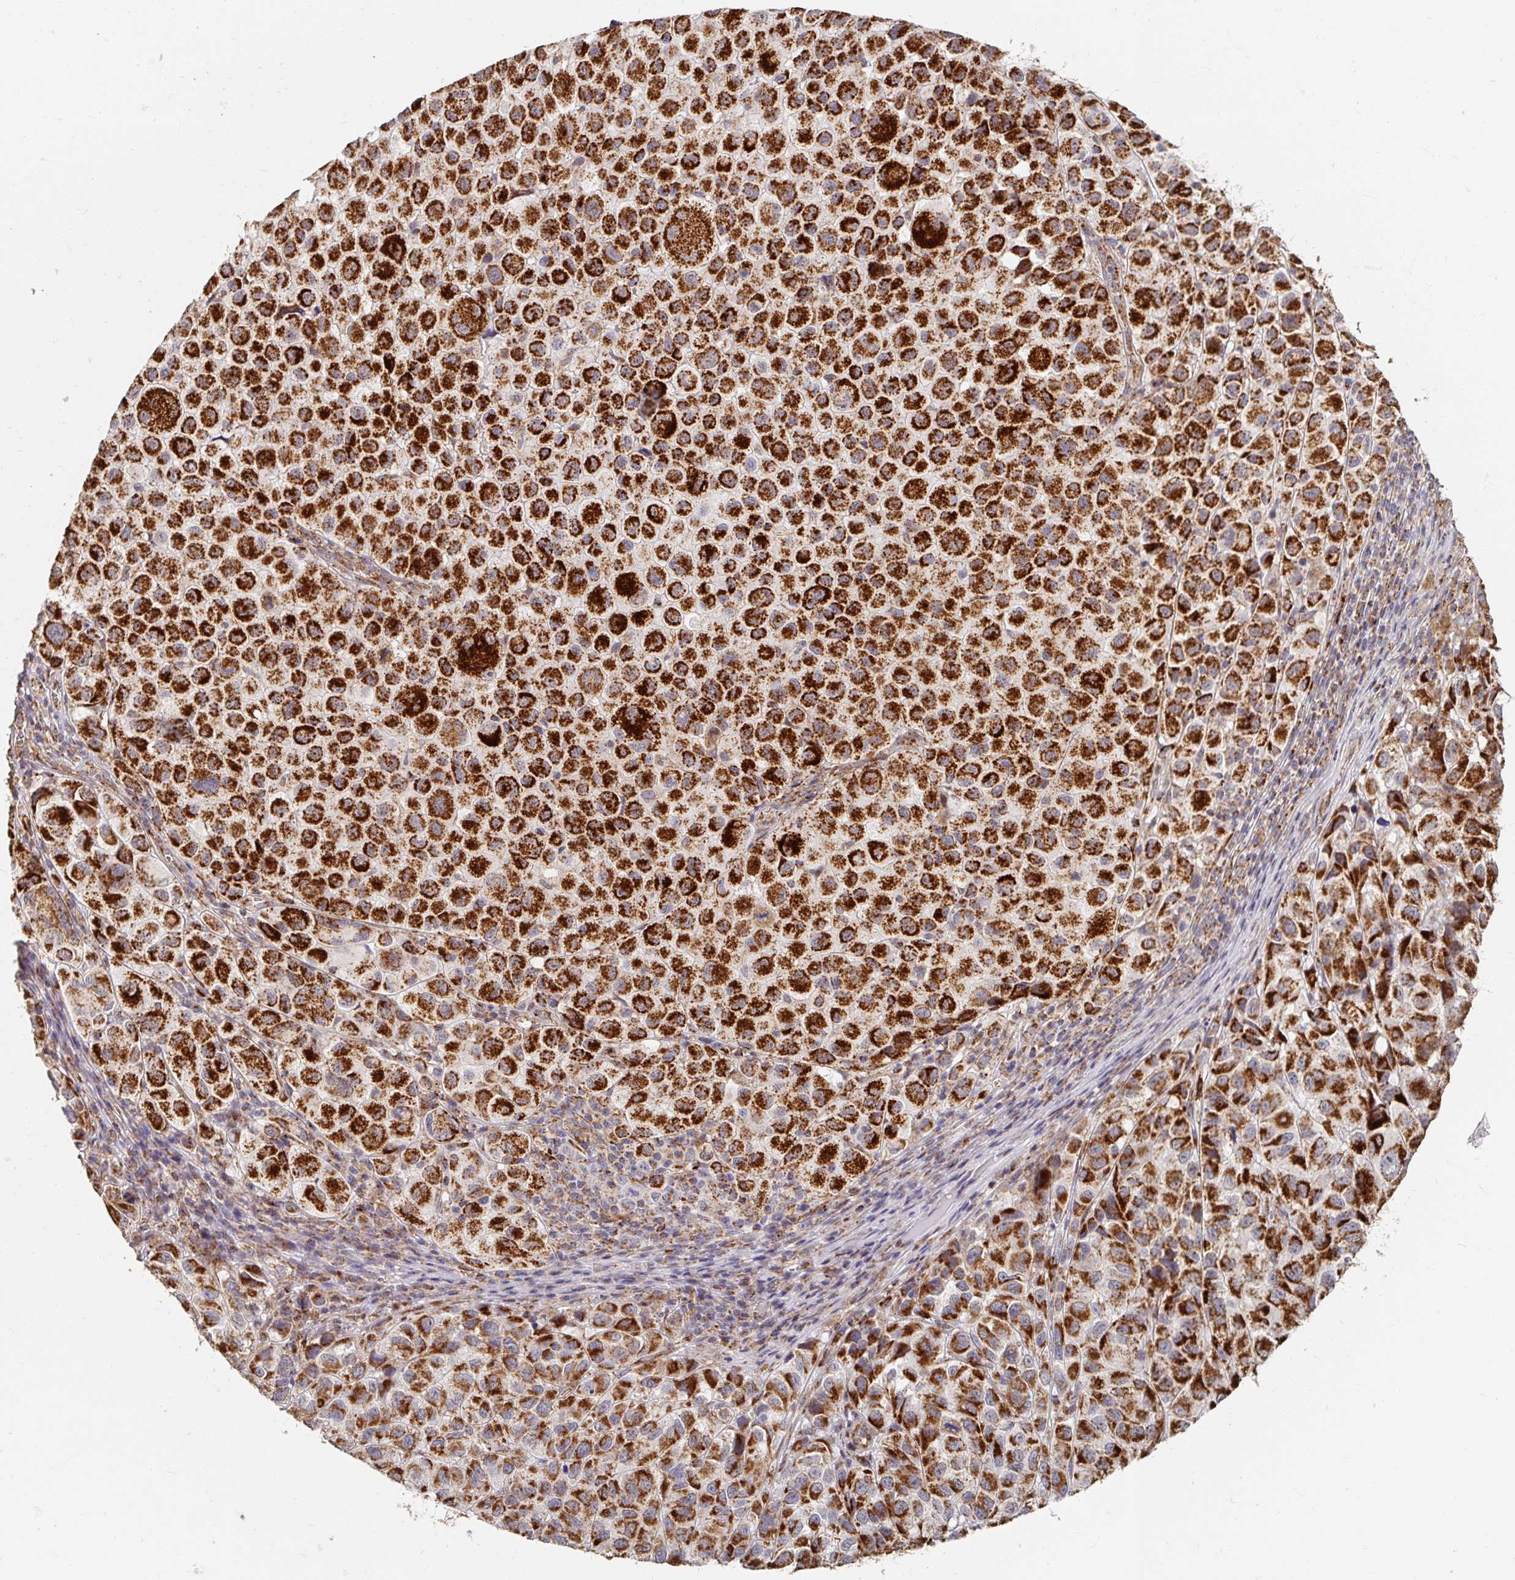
{"staining": {"intensity": "strong", "quantity": ">75%", "location": "cytoplasmic/membranous"}, "tissue": "melanoma", "cell_type": "Tumor cells", "image_type": "cancer", "snomed": [{"axis": "morphology", "description": "Malignant melanoma, NOS"}, {"axis": "topography", "description": "Skin"}], "caption": "Immunohistochemistry (IHC) histopathology image of neoplastic tissue: human malignant melanoma stained using immunohistochemistry (IHC) exhibits high levels of strong protein expression localized specifically in the cytoplasmic/membranous of tumor cells, appearing as a cytoplasmic/membranous brown color.", "gene": "MAVS", "patient": {"sex": "male", "age": 93}}